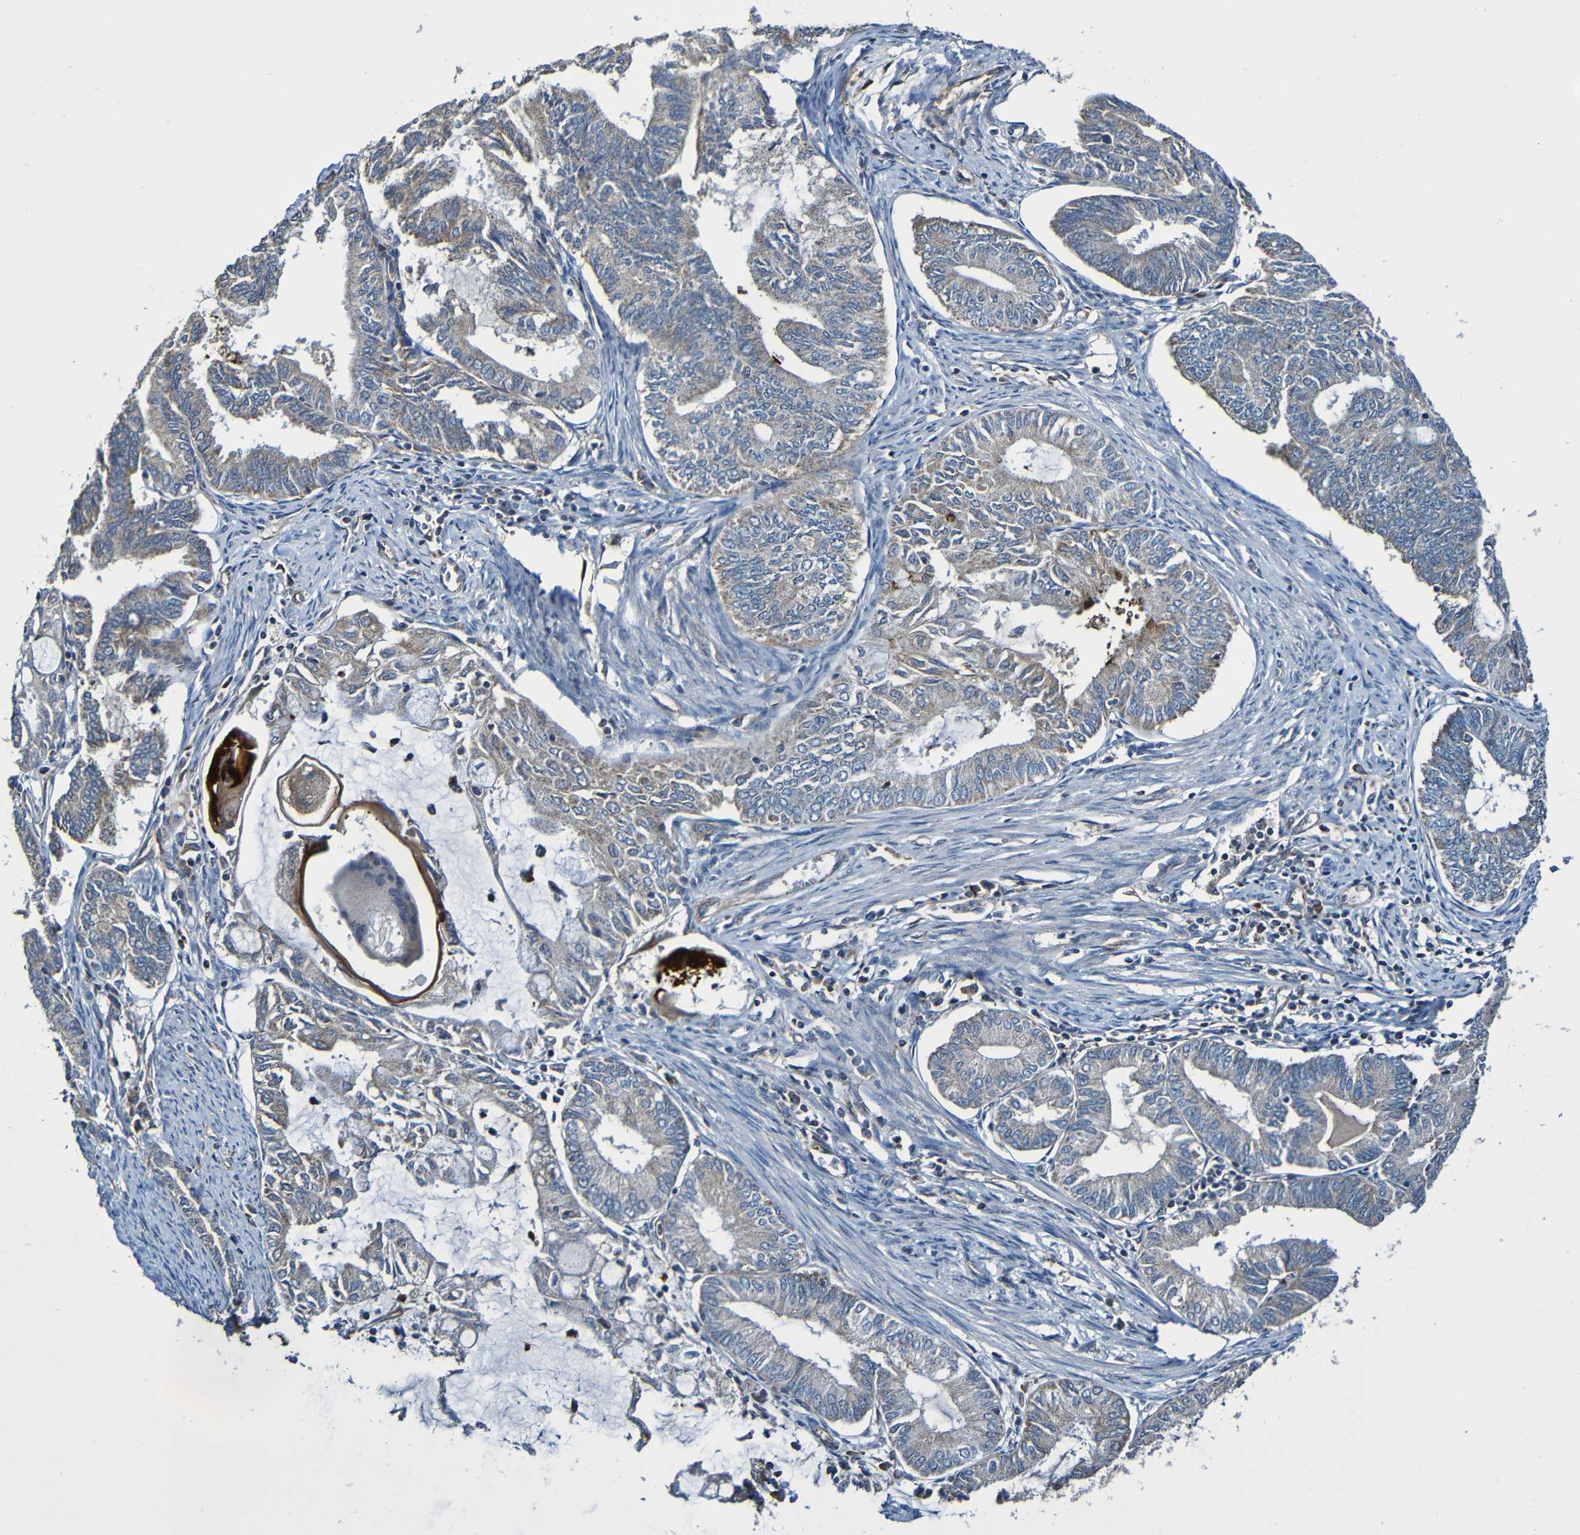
{"staining": {"intensity": "weak", "quantity": "25%-75%", "location": "cytoplasmic/membranous"}, "tissue": "endometrial cancer", "cell_type": "Tumor cells", "image_type": "cancer", "snomed": [{"axis": "morphology", "description": "Adenocarcinoma, NOS"}, {"axis": "topography", "description": "Endometrium"}], "caption": "Immunohistochemical staining of human endometrial adenocarcinoma demonstrates weak cytoplasmic/membranous protein positivity in about 25%-75% of tumor cells.", "gene": "ADAM15", "patient": {"sex": "female", "age": 86}}